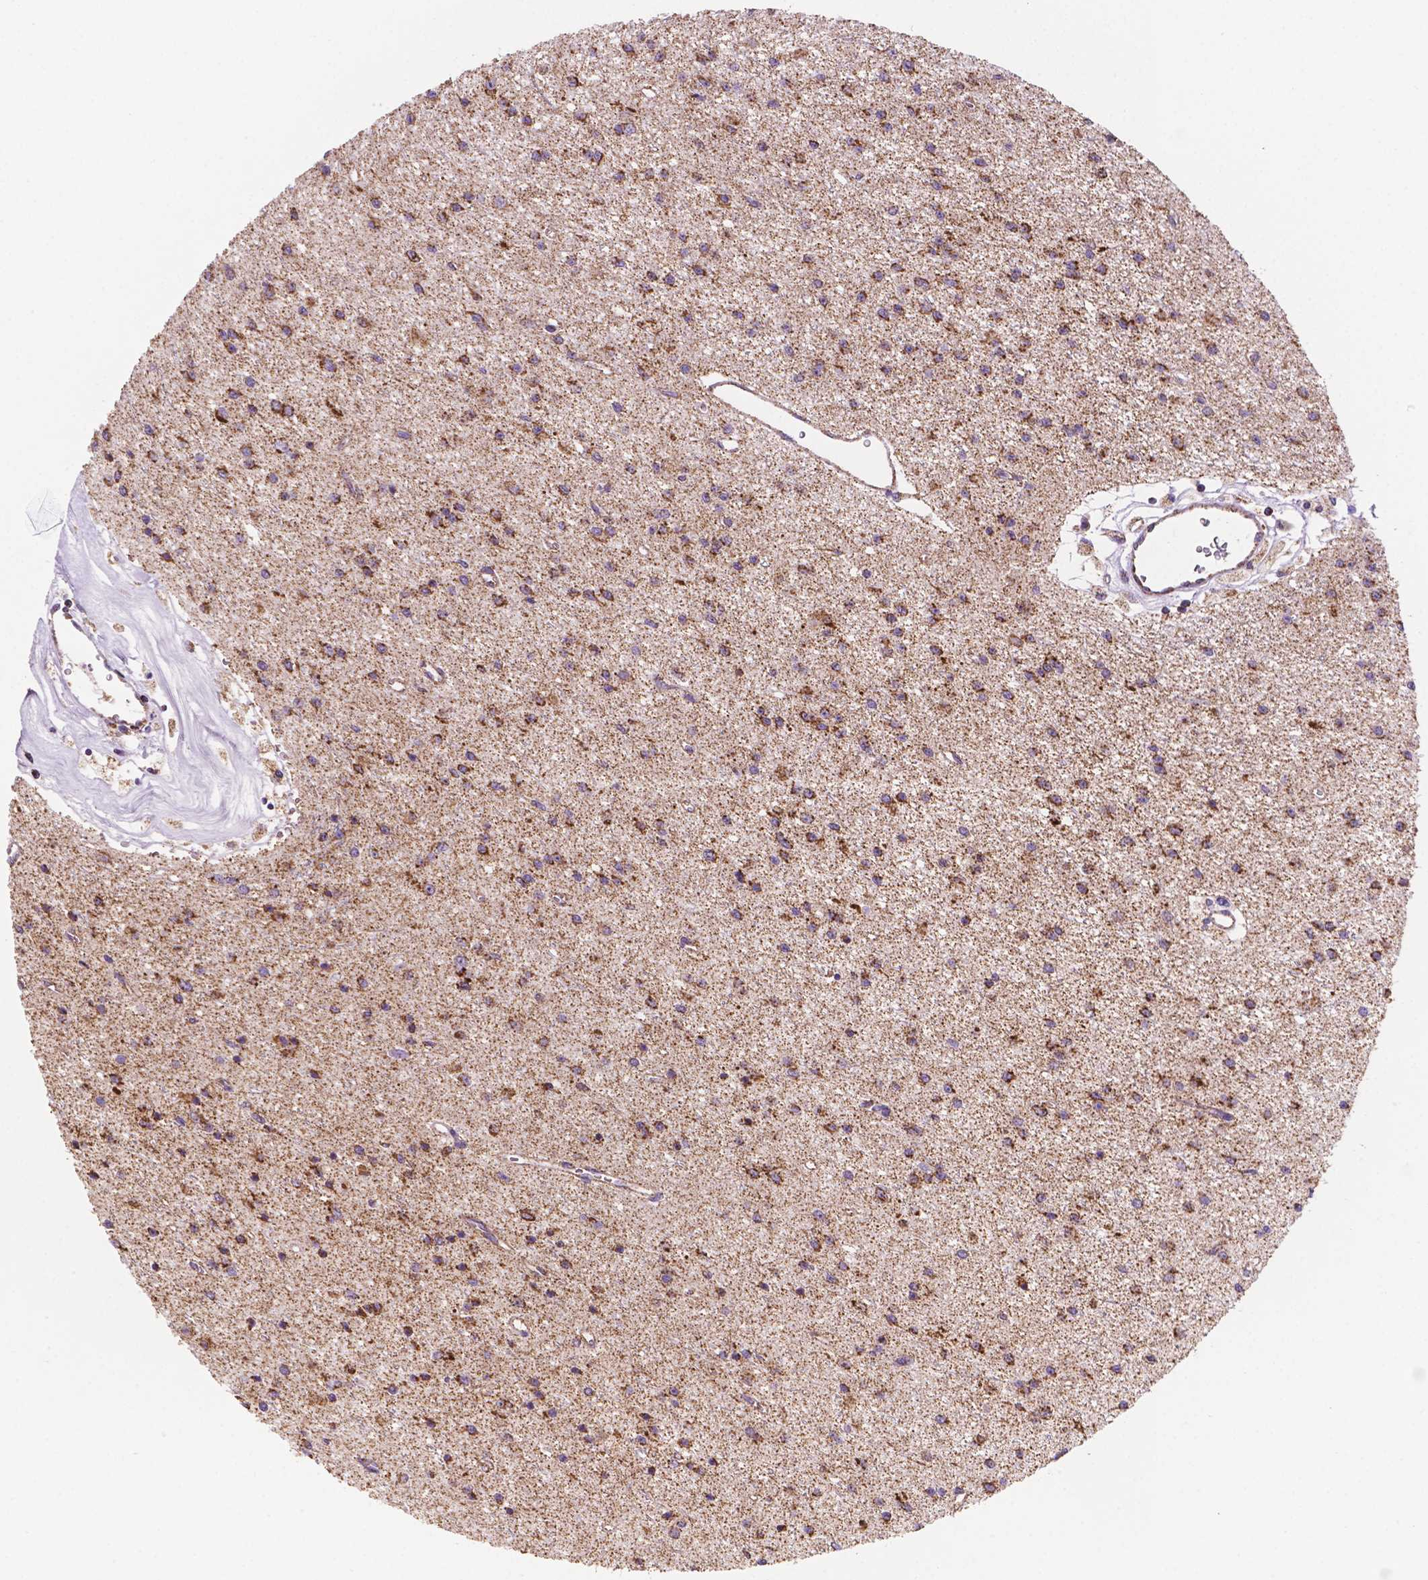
{"staining": {"intensity": "moderate", "quantity": ">75%", "location": "cytoplasmic/membranous"}, "tissue": "glioma", "cell_type": "Tumor cells", "image_type": "cancer", "snomed": [{"axis": "morphology", "description": "Glioma, malignant, Low grade"}, {"axis": "topography", "description": "Brain"}], "caption": "The histopathology image displays immunohistochemical staining of glioma. There is moderate cytoplasmic/membranous staining is identified in about >75% of tumor cells. (Brightfield microscopy of DAB IHC at high magnification).", "gene": "HSPD1", "patient": {"sex": "female", "age": 45}}